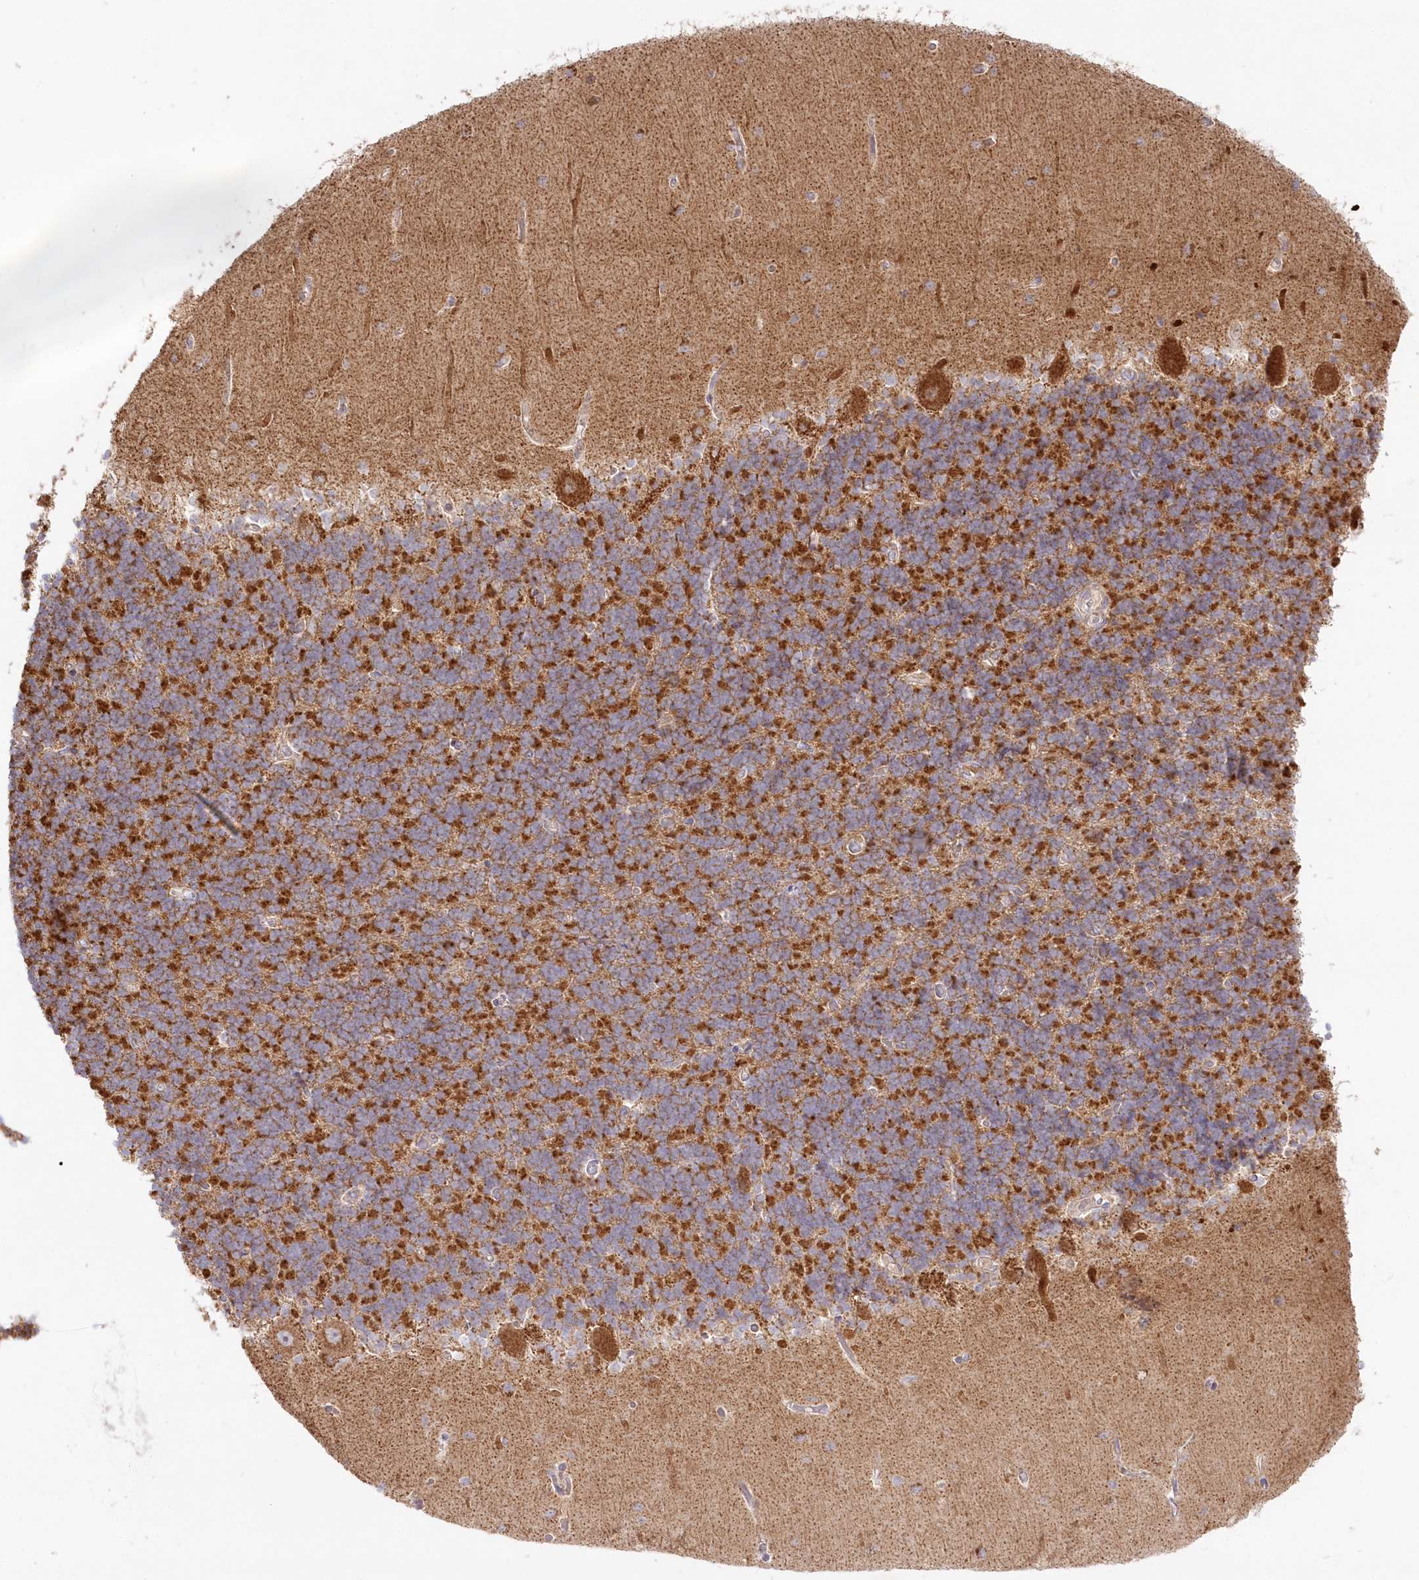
{"staining": {"intensity": "strong", "quantity": ">75%", "location": "cytoplasmic/membranous"}, "tissue": "cerebellum", "cell_type": "Cells in granular layer", "image_type": "normal", "snomed": [{"axis": "morphology", "description": "Normal tissue, NOS"}, {"axis": "topography", "description": "Cerebellum"}], "caption": "About >75% of cells in granular layer in benign cerebellum display strong cytoplasmic/membranous protein staining as visualized by brown immunohistochemical staining.", "gene": "DNA2", "patient": {"sex": "male", "age": 37}}